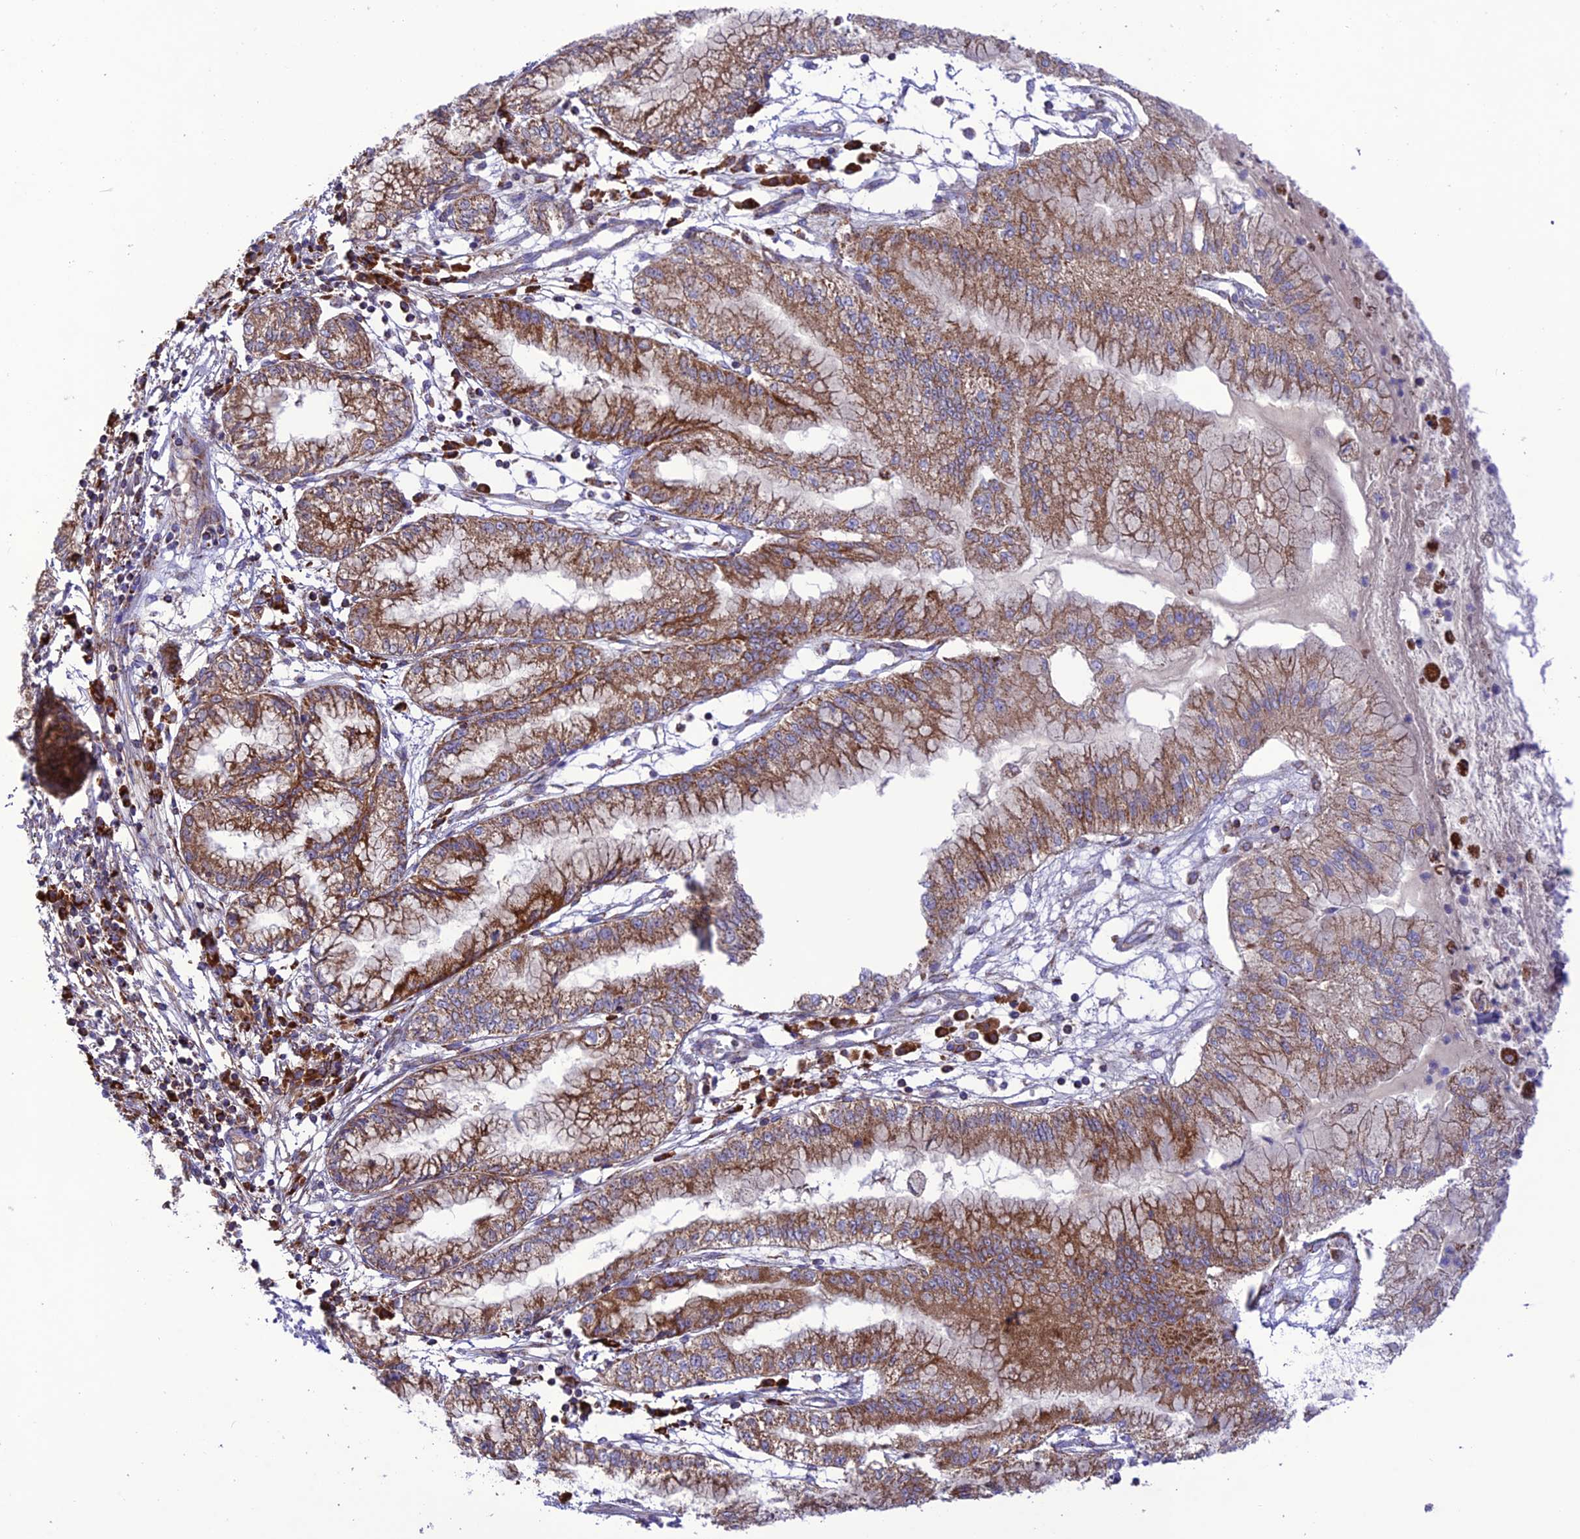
{"staining": {"intensity": "moderate", "quantity": ">75%", "location": "cytoplasmic/membranous"}, "tissue": "pancreatic cancer", "cell_type": "Tumor cells", "image_type": "cancer", "snomed": [{"axis": "morphology", "description": "Adenocarcinoma, NOS"}, {"axis": "topography", "description": "Pancreas"}], "caption": "Pancreatic adenocarcinoma was stained to show a protein in brown. There is medium levels of moderate cytoplasmic/membranous staining in about >75% of tumor cells.", "gene": "UAP1L1", "patient": {"sex": "male", "age": 73}}